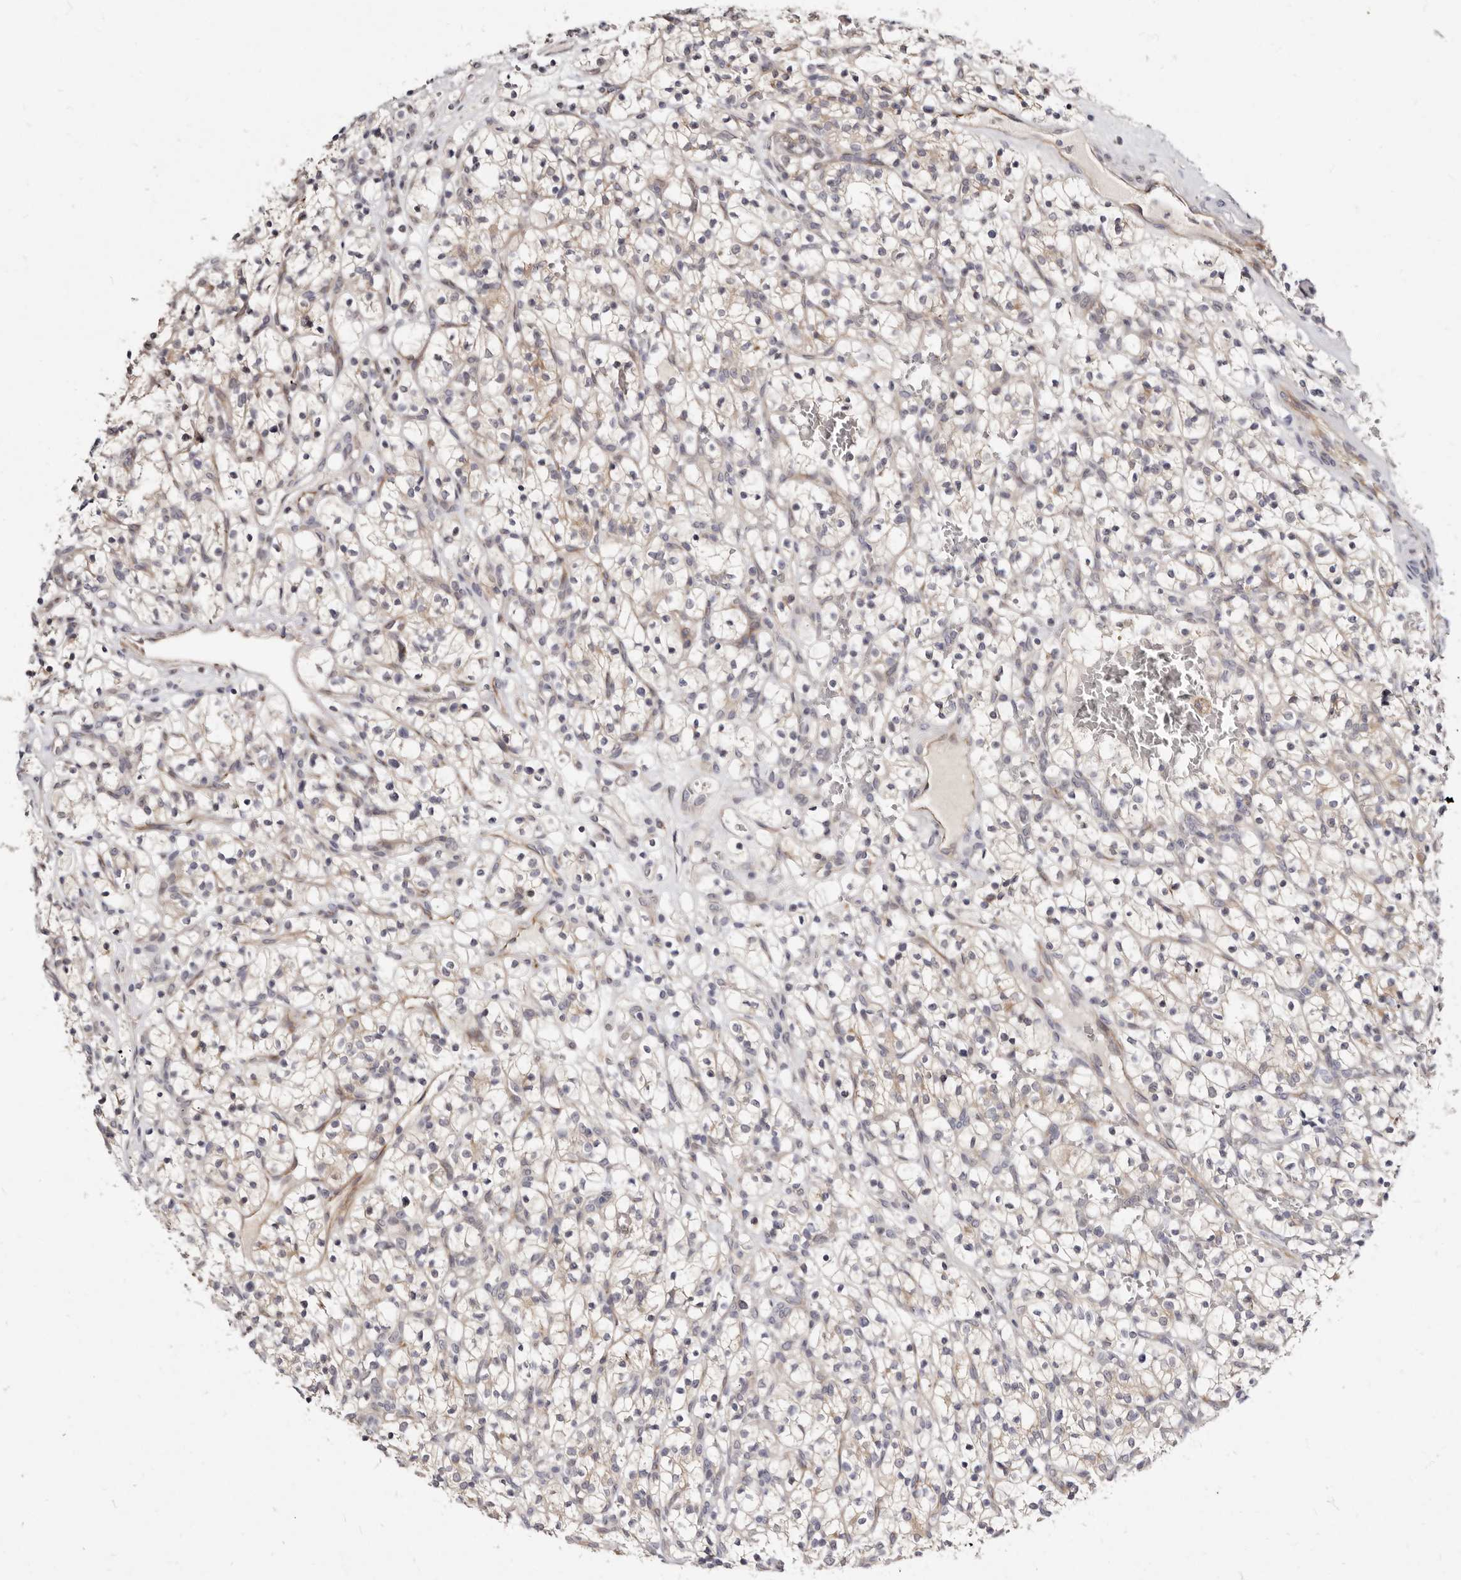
{"staining": {"intensity": "weak", "quantity": "<25%", "location": "cytoplasmic/membranous"}, "tissue": "renal cancer", "cell_type": "Tumor cells", "image_type": "cancer", "snomed": [{"axis": "morphology", "description": "Adenocarcinoma, NOS"}, {"axis": "topography", "description": "Kidney"}], "caption": "Histopathology image shows no significant protein staining in tumor cells of renal cancer. Brightfield microscopy of immunohistochemistry (IHC) stained with DAB (brown) and hematoxylin (blue), captured at high magnification.", "gene": "KLHL4", "patient": {"sex": "female", "age": 57}}